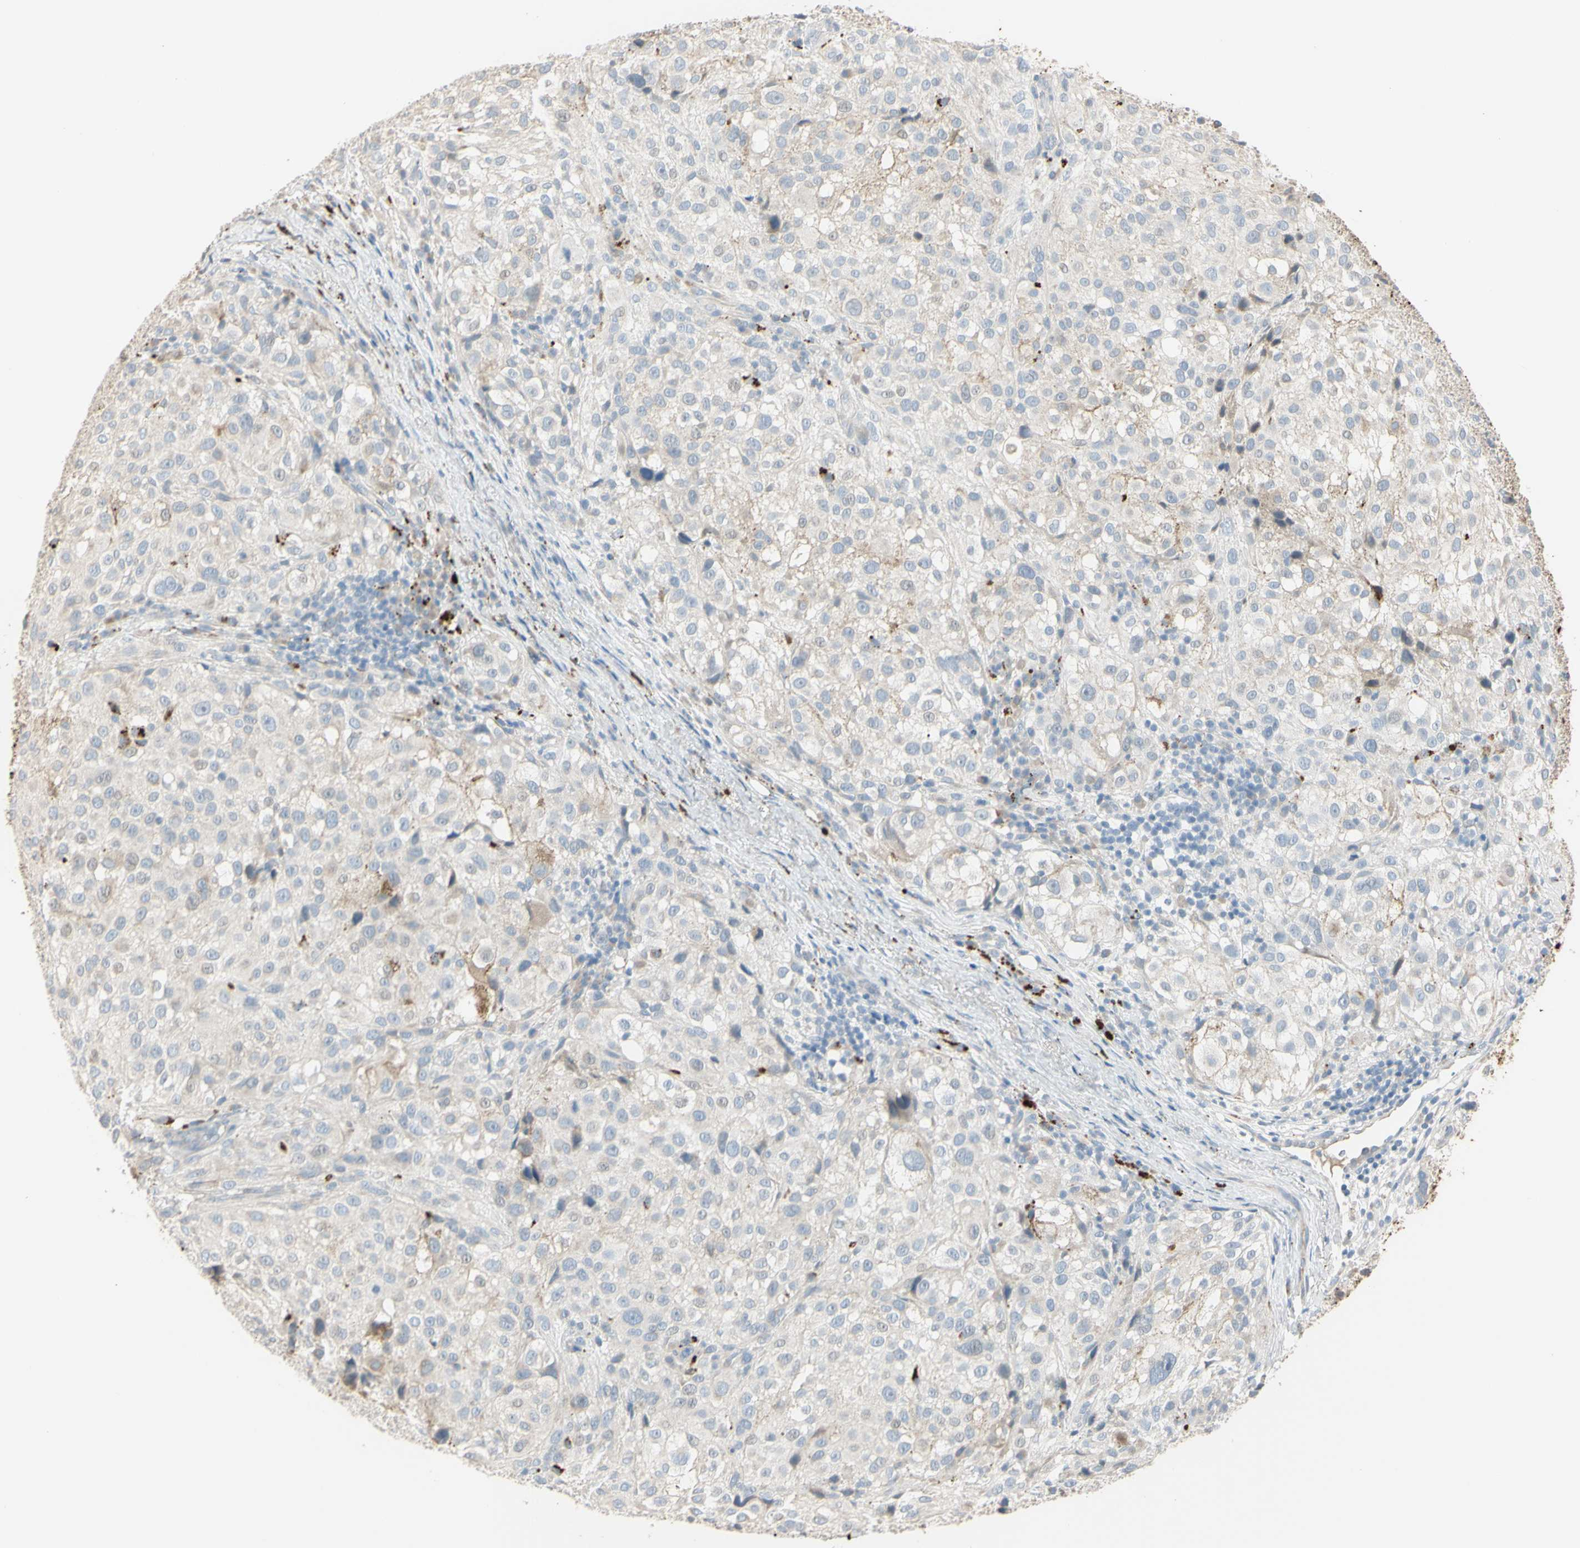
{"staining": {"intensity": "negative", "quantity": "none", "location": "none"}, "tissue": "melanoma", "cell_type": "Tumor cells", "image_type": "cancer", "snomed": [{"axis": "morphology", "description": "Necrosis, NOS"}, {"axis": "morphology", "description": "Malignant melanoma, NOS"}, {"axis": "topography", "description": "Skin"}], "caption": "A high-resolution image shows IHC staining of melanoma, which demonstrates no significant staining in tumor cells.", "gene": "ANGPTL1", "patient": {"sex": "female", "age": 87}}